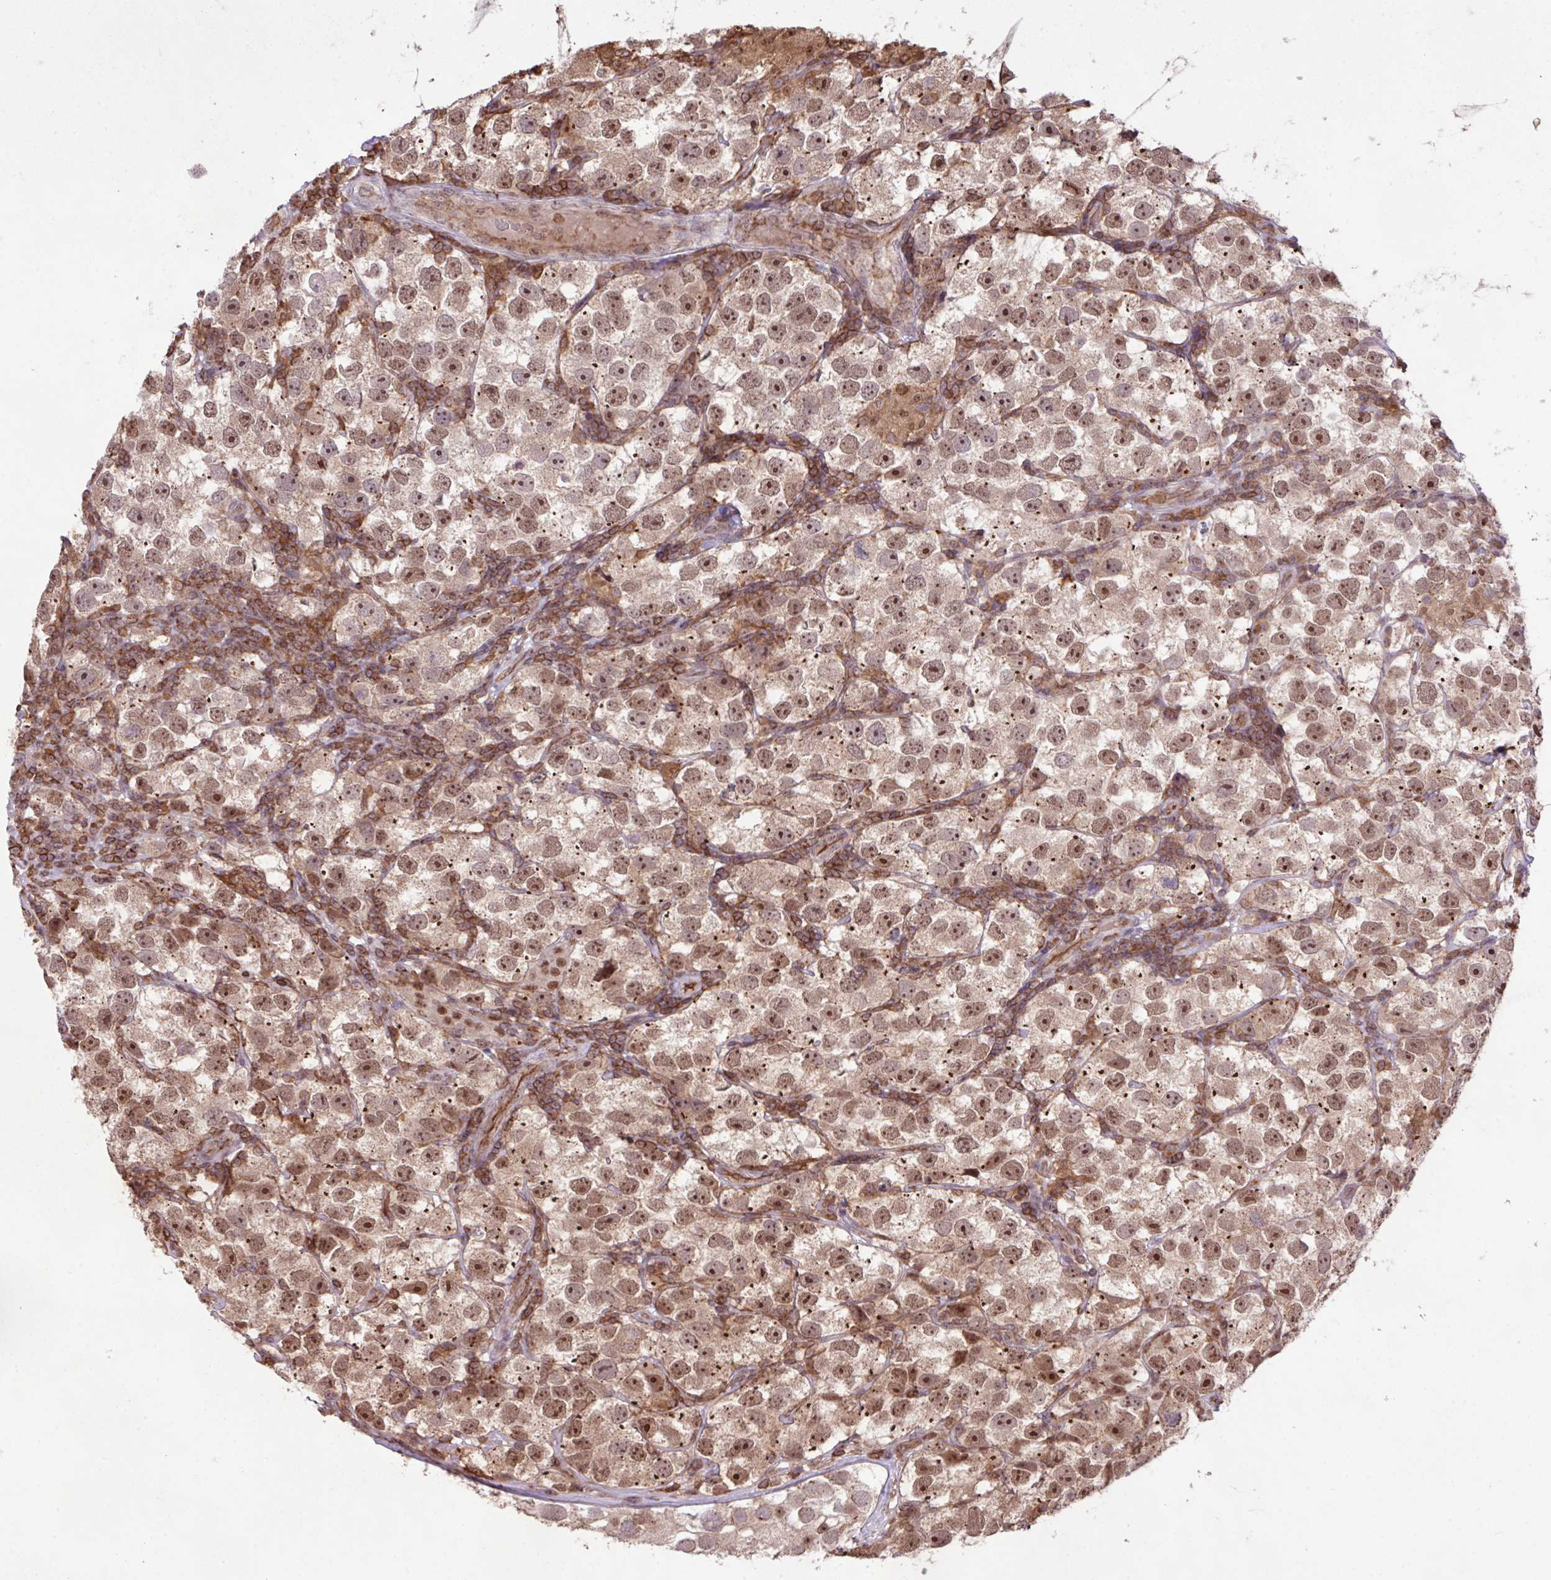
{"staining": {"intensity": "moderate", "quantity": ">75%", "location": "nuclear"}, "tissue": "testis cancer", "cell_type": "Tumor cells", "image_type": "cancer", "snomed": [{"axis": "morphology", "description": "Seminoma, NOS"}, {"axis": "topography", "description": "Testis"}], "caption": "The histopathology image displays a brown stain indicating the presence of a protein in the nuclear of tumor cells in seminoma (testis).", "gene": "GON7", "patient": {"sex": "male", "age": 26}}